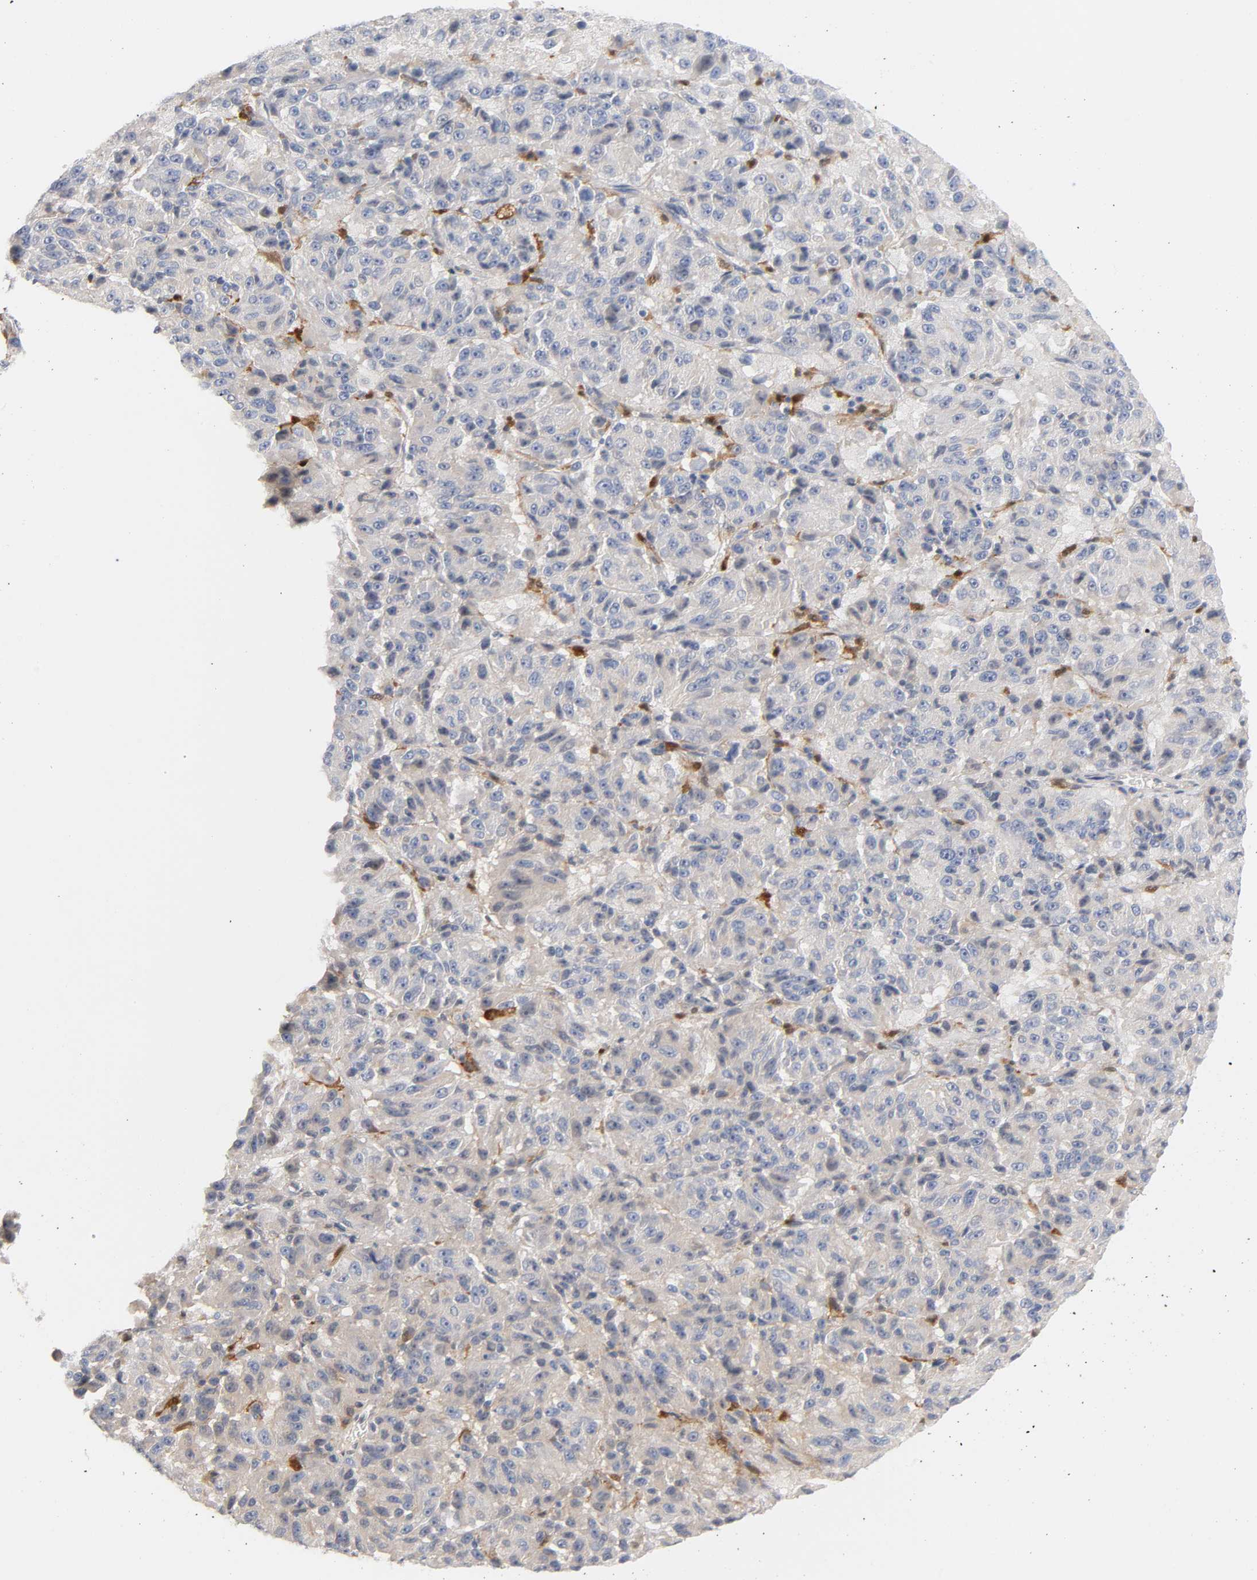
{"staining": {"intensity": "negative", "quantity": "none", "location": "none"}, "tissue": "melanoma", "cell_type": "Tumor cells", "image_type": "cancer", "snomed": [{"axis": "morphology", "description": "Malignant melanoma, Metastatic site"}, {"axis": "topography", "description": "Lung"}], "caption": "Immunohistochemistry photomicrograph of neoplastic tissue: malignant melanoma (metastatic site) stained with DAB reveals no significant protein positivity in tumor cells. (Brightfield microscopy of DAB immunohistochemistry at high magnification).", "gene": "IL18", "patient": {"sex": "male", "age": 64}}